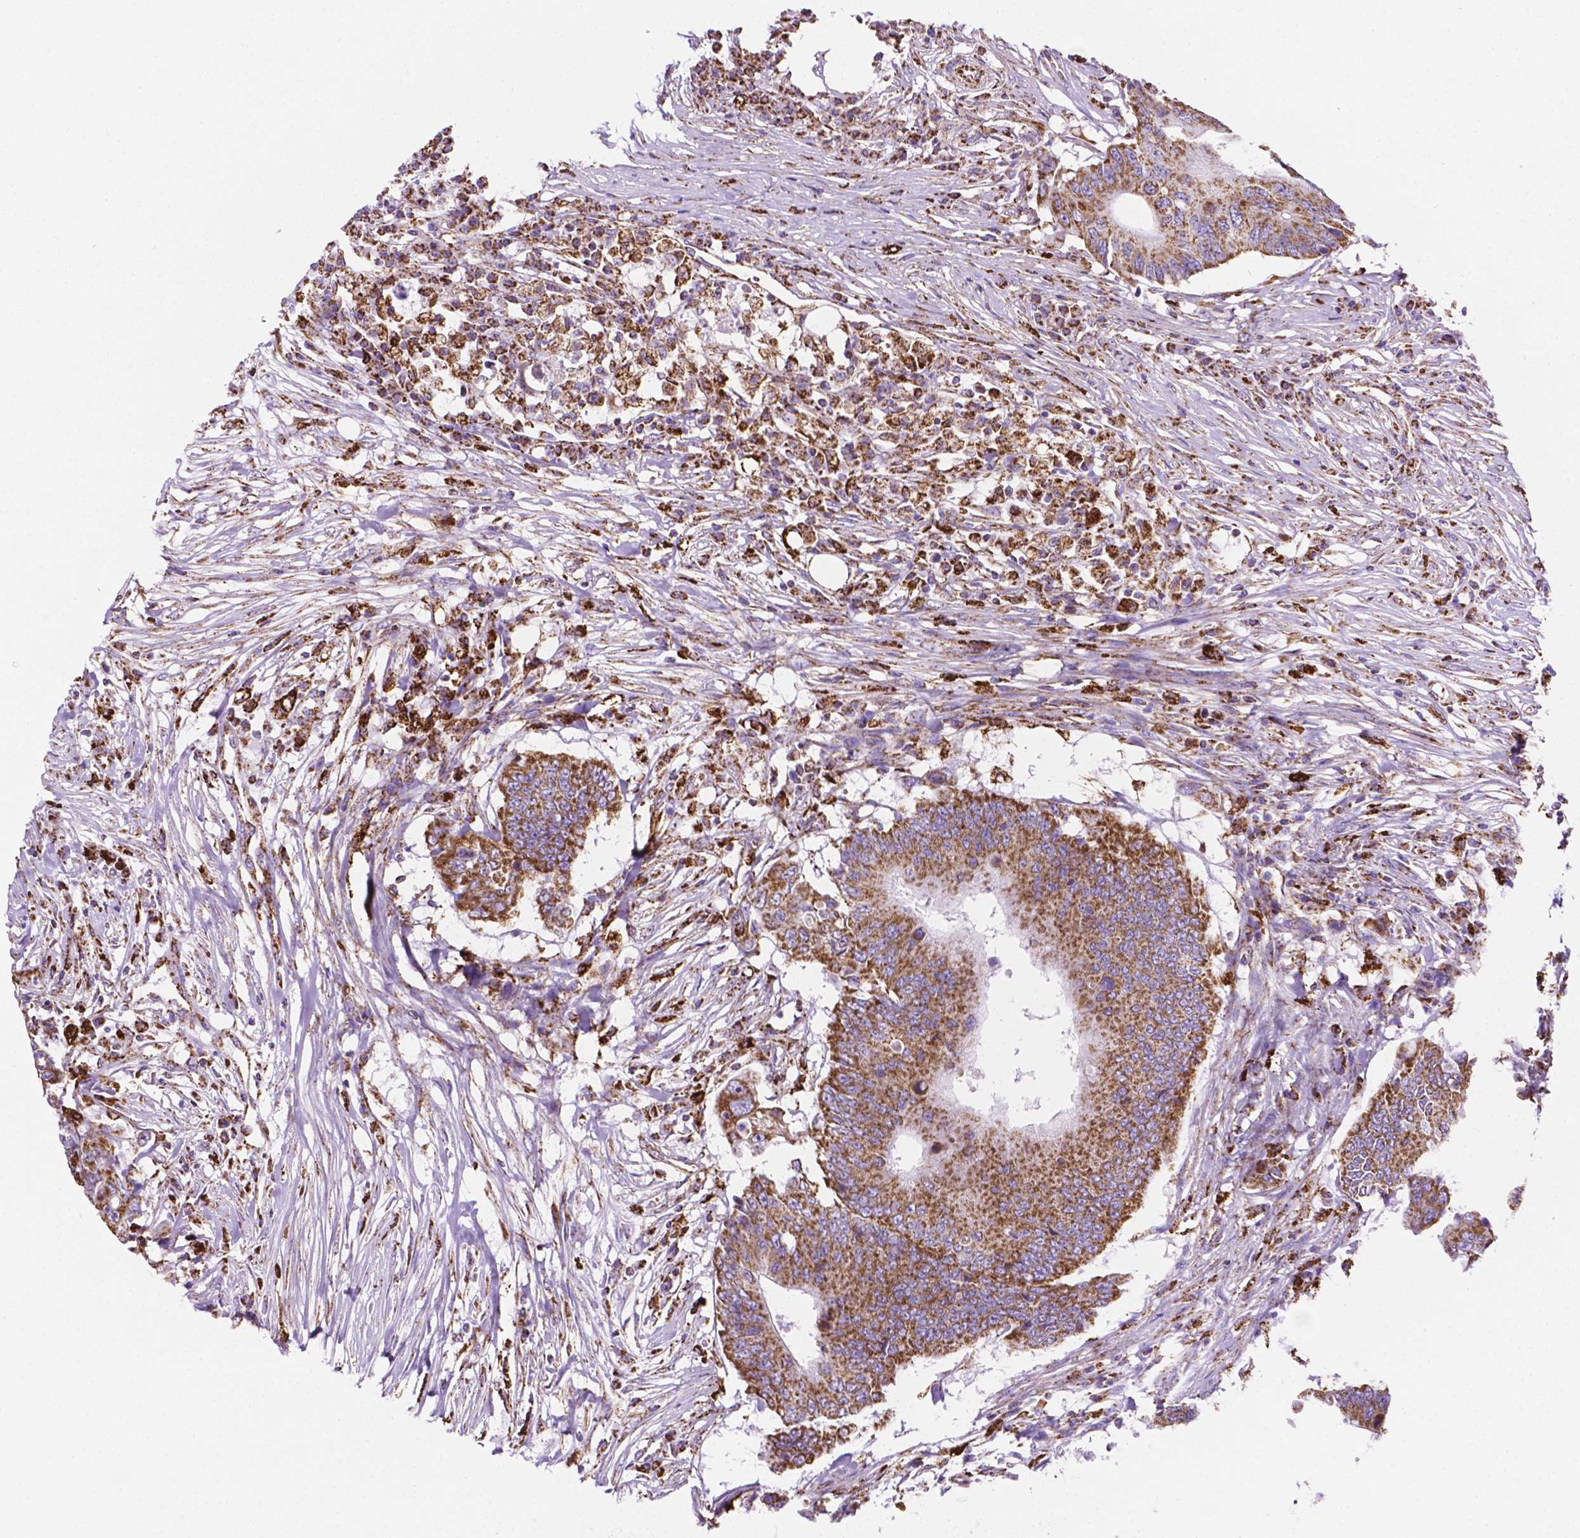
{"staining": {"intensity": "moderate", "quantity": ">75%", "location": "cytoplasmic/membranous"}, "tissue": "colorectal cancer", "cell_type": "Tumor cells", "image_type": "cancer", "snomed": [{"axis": "morphology", "description": "Adenocarcinoma, NOS"}, {"axis": "topography", "description": "Colon"}], "caption": "Protein staining displays moderate cytoplasmic/membranous positivity in about >75% of tumor cells in colorectal cancer (adenocarcinoma). The staining was performed using DAB, with brown indicating positive protein expression. Nuclei are stained blue with hematoxylin.", "gene": "RMDN3", "patient": {"sex": "male", "age": 71}}